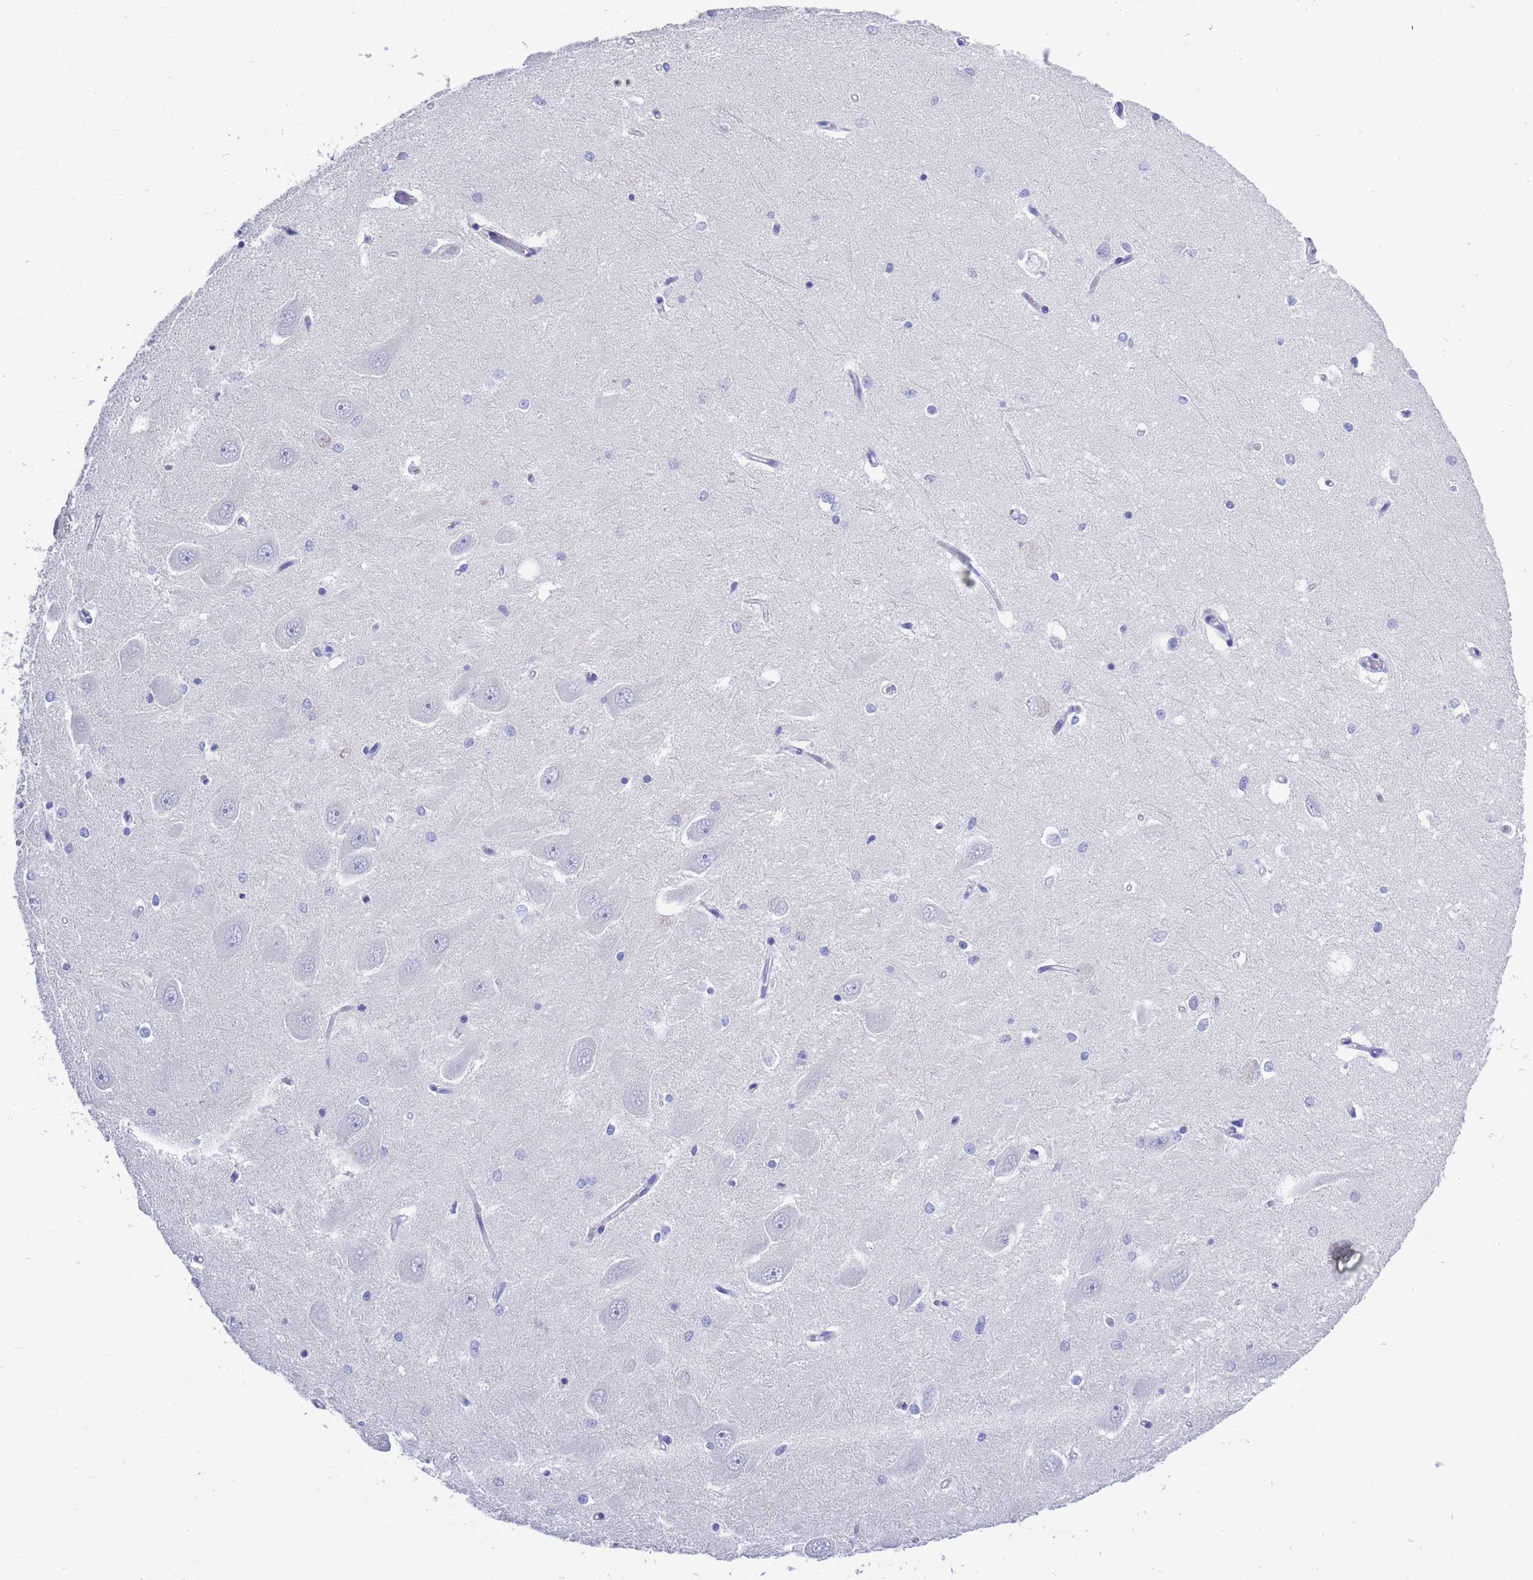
{"staining": {"intensity": "negative", "quantity": "none", "location": "none"}, "tissue": "hippocampus", "cell_type": "Glial cells", "image_type": "normal", "snomed": [{"axis": "morphology", "description": "Normal tissue, NOS"}, {"axis": "topography", "description": "Hippocampus"}], "caption": "This is a micrograph of IHC staining of normal hippocampus, which shows no positivity in glial cells.", "gene": "MTMR2", "patient": {"sex": "male", "age": 45}}